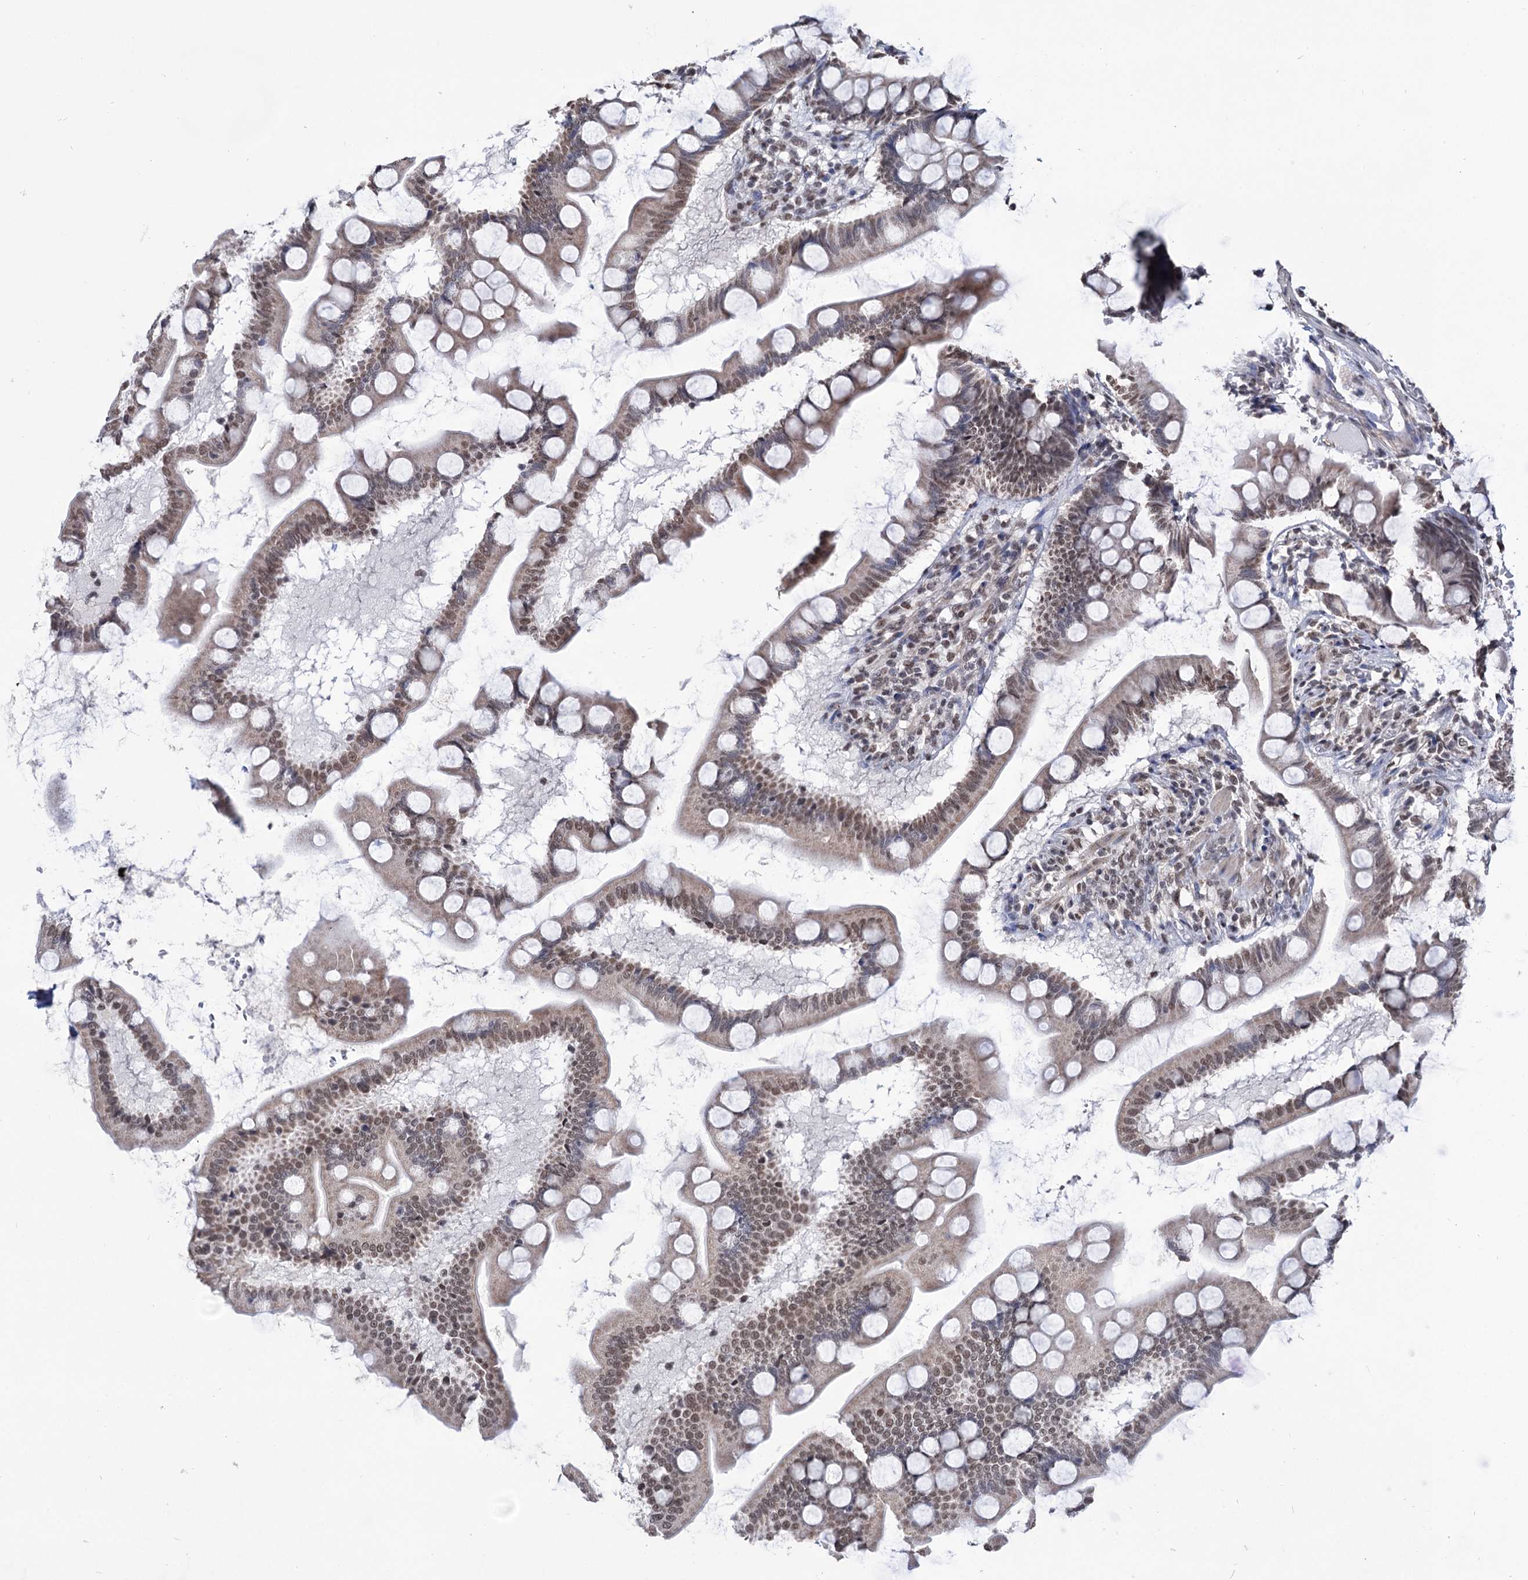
{"staining": {"intensity": "moderate", "quantity": "25%-75%", "location": "nuclear"}, "tissue": "small intestine", "cell_type": "Glandular cells", "image_type": "normal", "snomed": [{"axis": "morphology", "description": "Normal tissue, NOS"}, {"axis": "topography", "description": "Small intestine"}], "caption": "Immunohistochemical staining of benign small intestine reveals 25%-75% levels of moderate nuclear protein expression in approximately 25%-75% of glandular cells.", "gene": "ABHD10", "patient": {"sex": "male", "age": 41}}